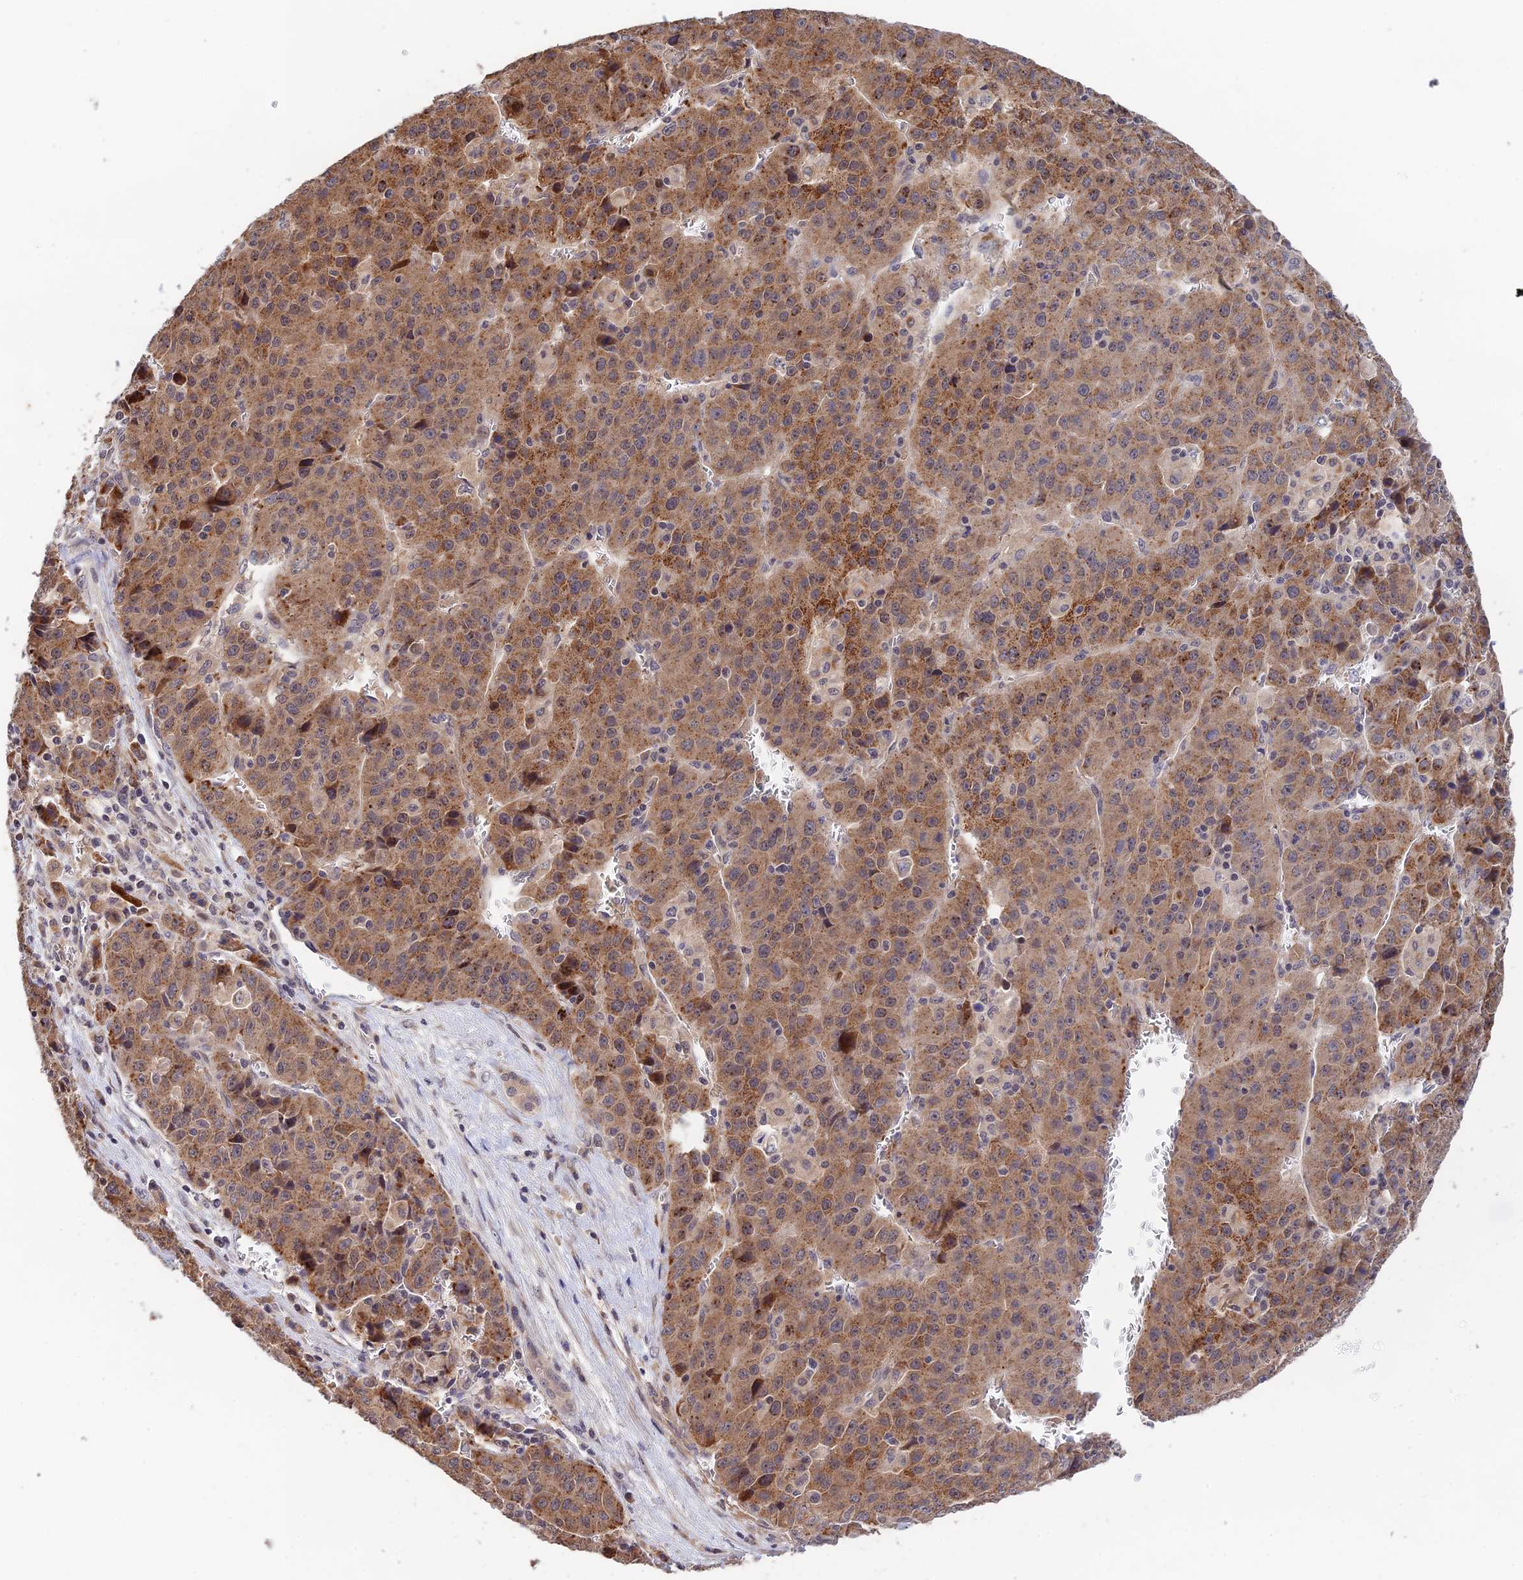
{"staining": {"intensity": "moderate", "quantity": ">75%", "location": "cytoplasmic/membranous"}, "tissue": "liver cancer", "cell_type": "Tumor cells", "image_type": "cancer", "snomed": [{"axis": "morphology", "description": "Carcinoma, Hepatocellular, NOS"}, {"axis": "topography", "description": "Liver"}], "caption": "An IHC micrograph of tumor tissue is shown. Protein staining in brown highlights moderate cytoplasmic/membranous positivity in liver cancer within tumor cells.", "gene": "CWH43", "patient": {"sex": "female", "age": 53}}